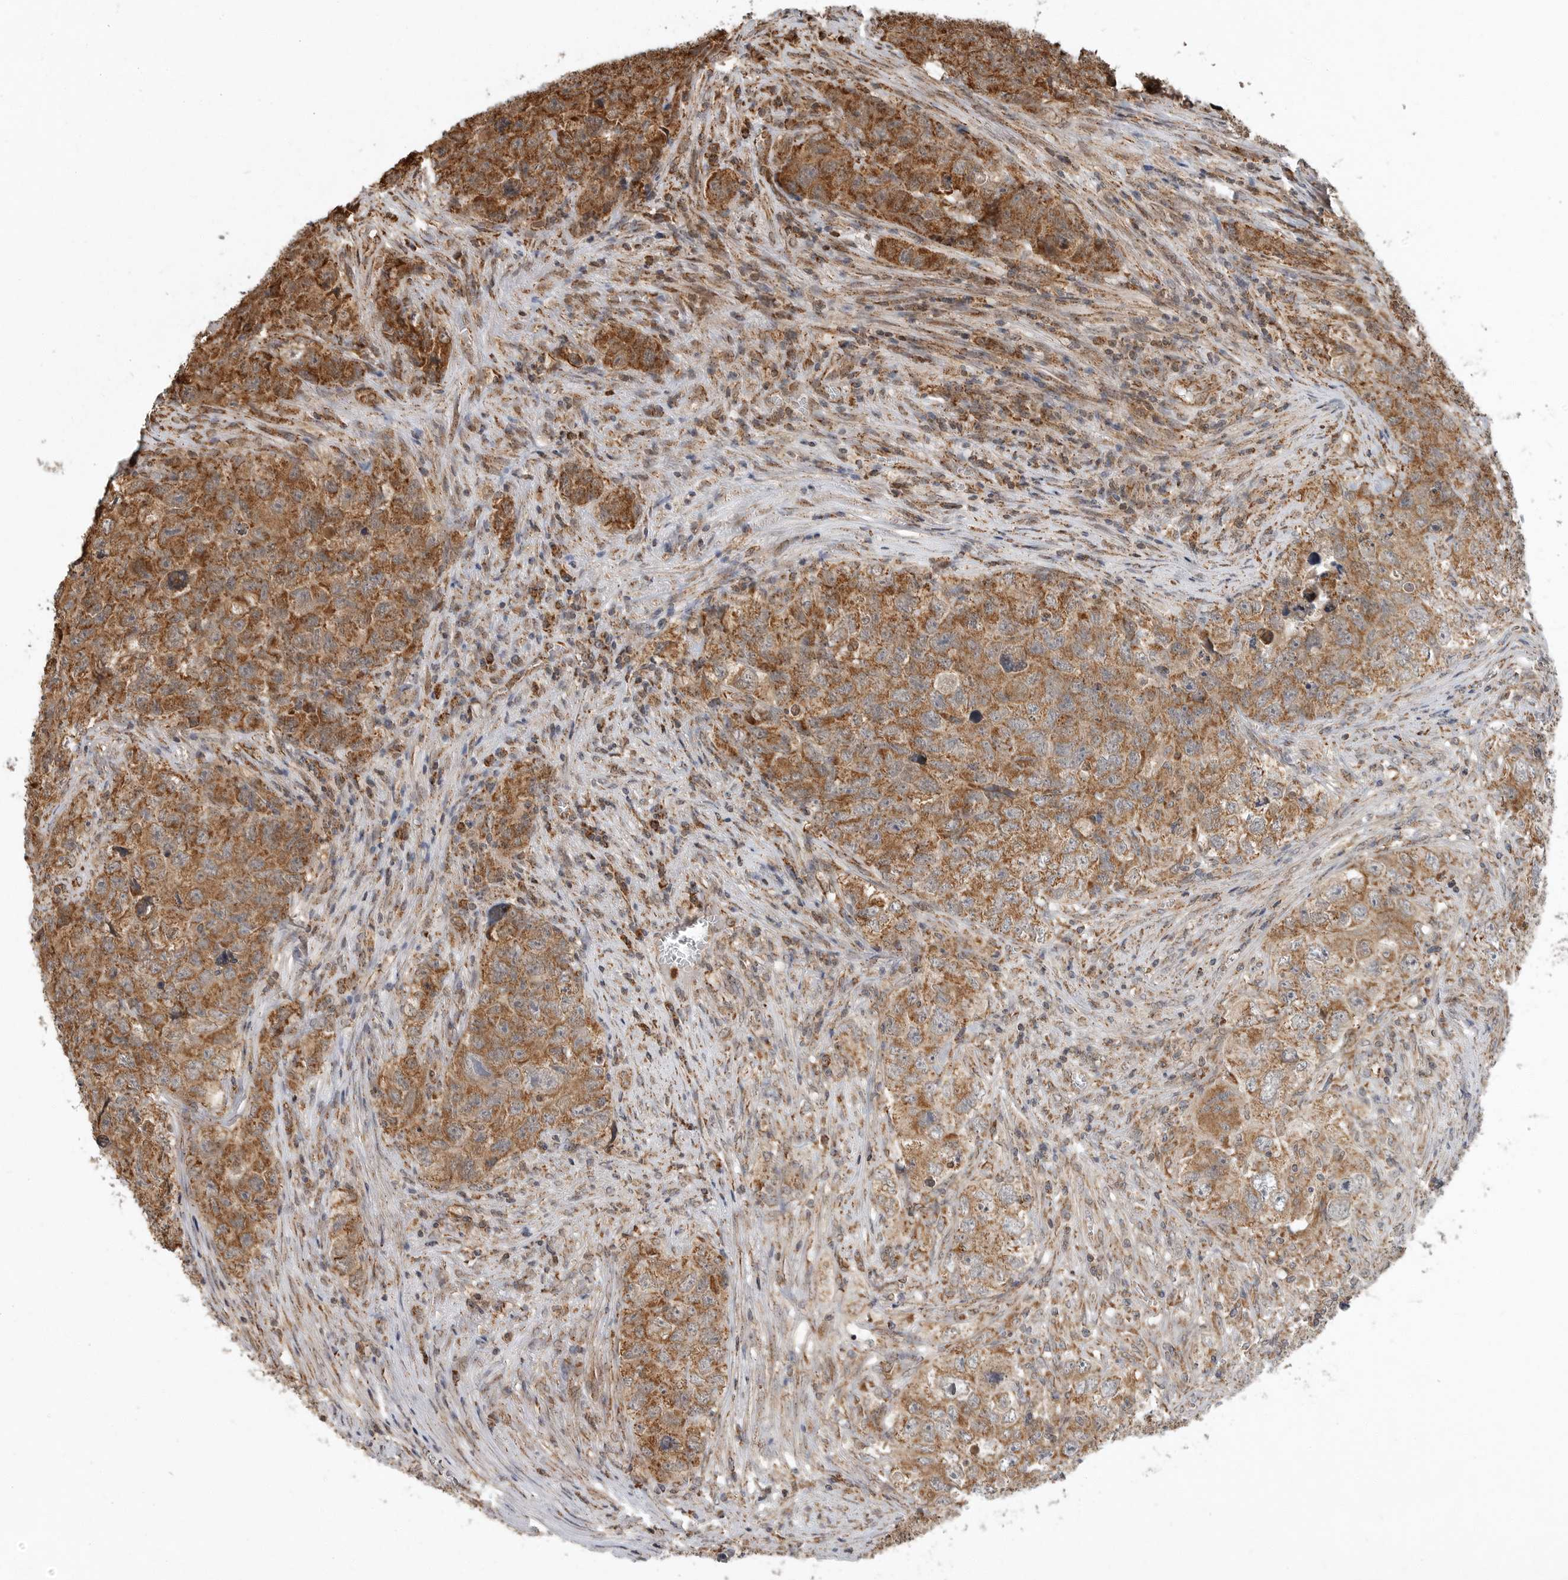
{"staining": {"intensity": "moderate", "quantity": ">75%", "location": "cytoplasmic/membranous"}, "tissue": "testis cancer", "cell_type": "Tumor cells", "image_type": "cancer", "snomed": [{"axis": "morphology", "description": "Seminoma, NOS"}, {"axis": "morphology", "description": "Carcinoma, Embryonal, NOS"}, {"axis": "topography", "description": "Testis"}], "caption": "A micrograph of testis cancer stained for a protein demonstrates moderate cytoplasmic/membranous brown staining in tumor cells. The protein is shown in brown color, while the nuclei are stained blue.", "gene": "GCNT2", "patient": {"sex": "male", "age": 43}}